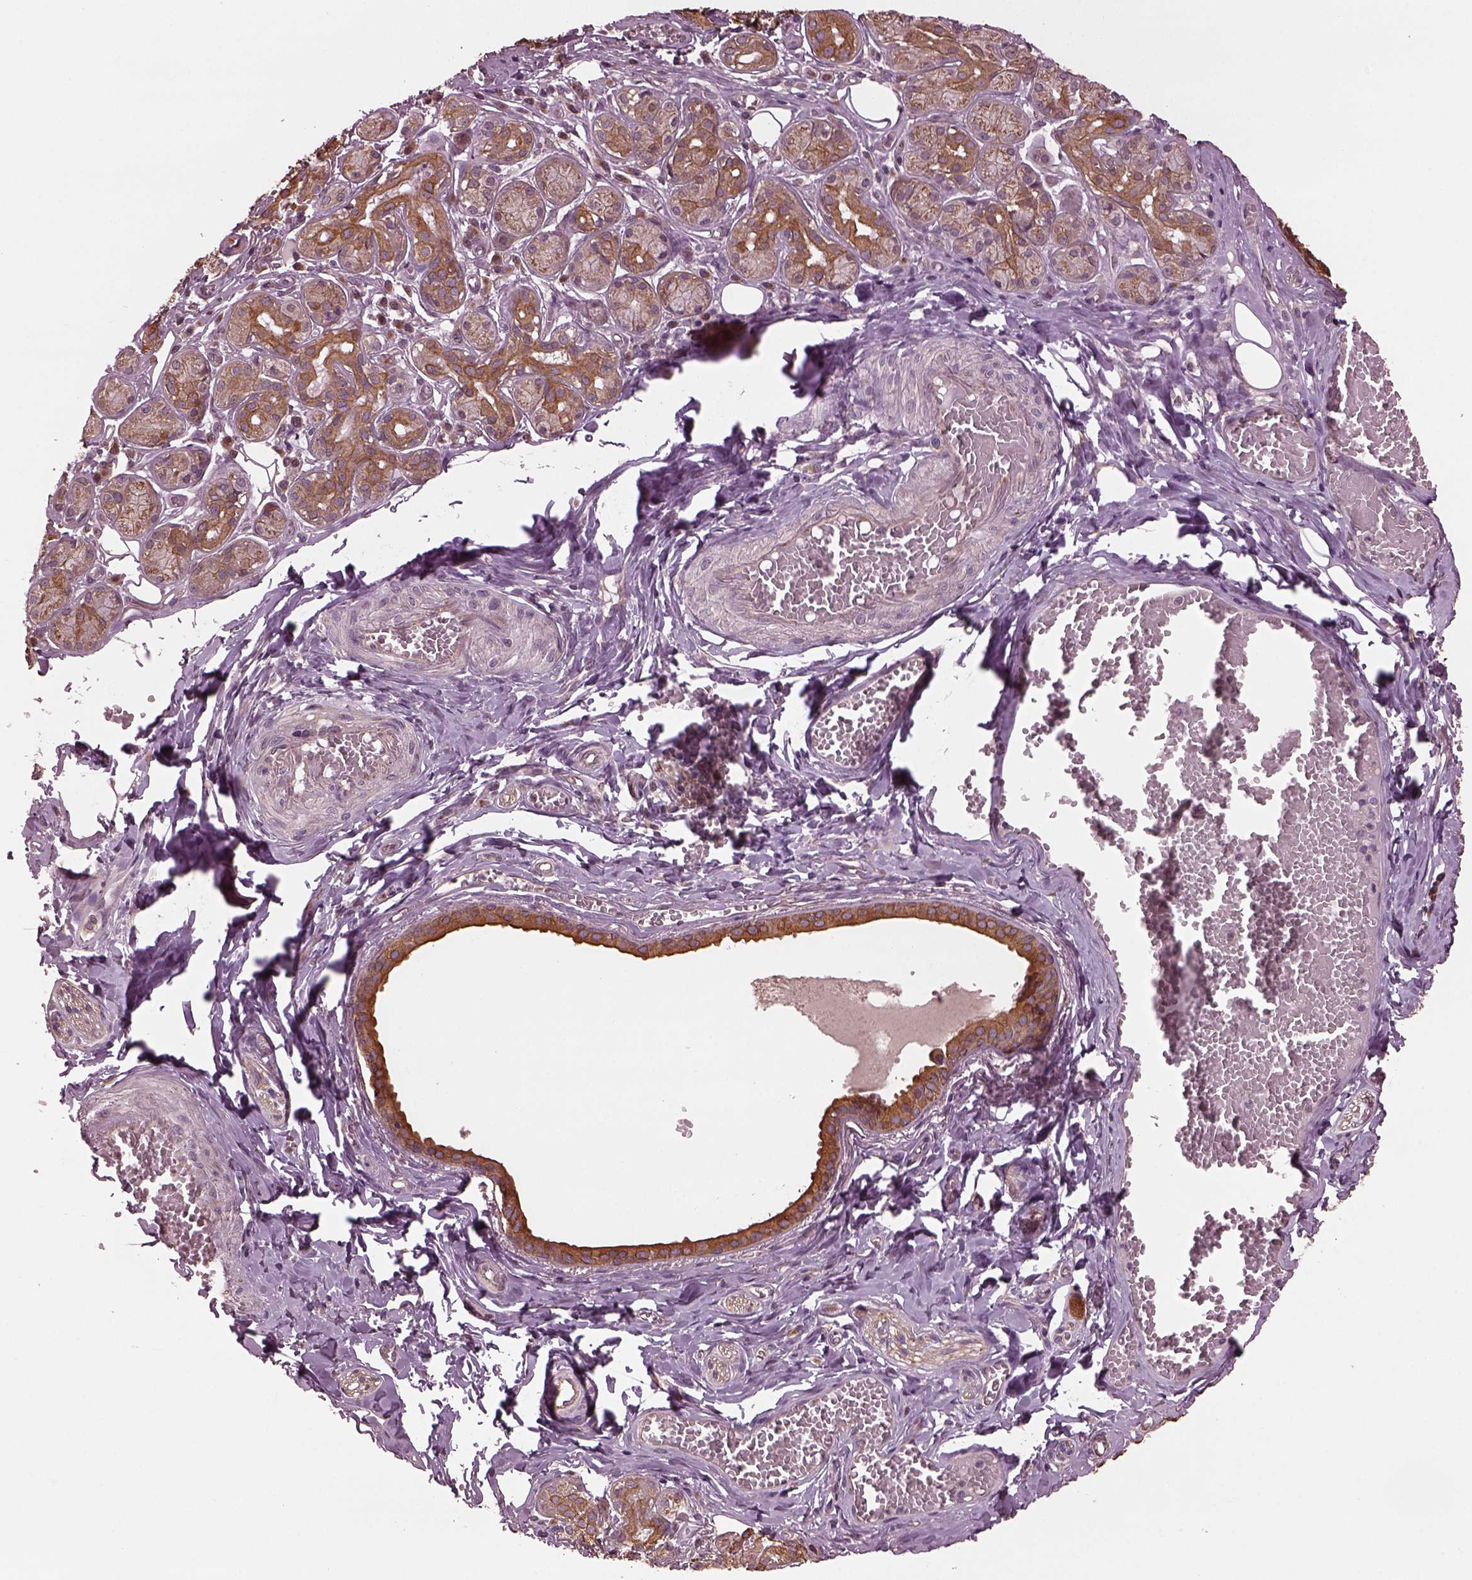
{"staining": {"intensity": "moderate", "quantity": "<25%", "location": "cytoplasmic/membranous"}, "tissue": "salivary gland", "cell_type": "Glandular cells", "image_type": "normal", "snomed": [{"axis": "morphology", "description": "Normal tissue, NOS"}, {"axis": "topography", "description": "Salivary gland"}, {"axis": "topography", "description": "Peripheral nerve tissue"}], "caption": "The image displays a brown stain indicating the presence of a protein in the cytoplasmic/membranous of glandular cells in salivary gland. Immunohistochemistry stains the protein in brown and the nuclei are stained blue.", "gene": "RUFY3", "patient": {"sex": "male", "age": 71}}